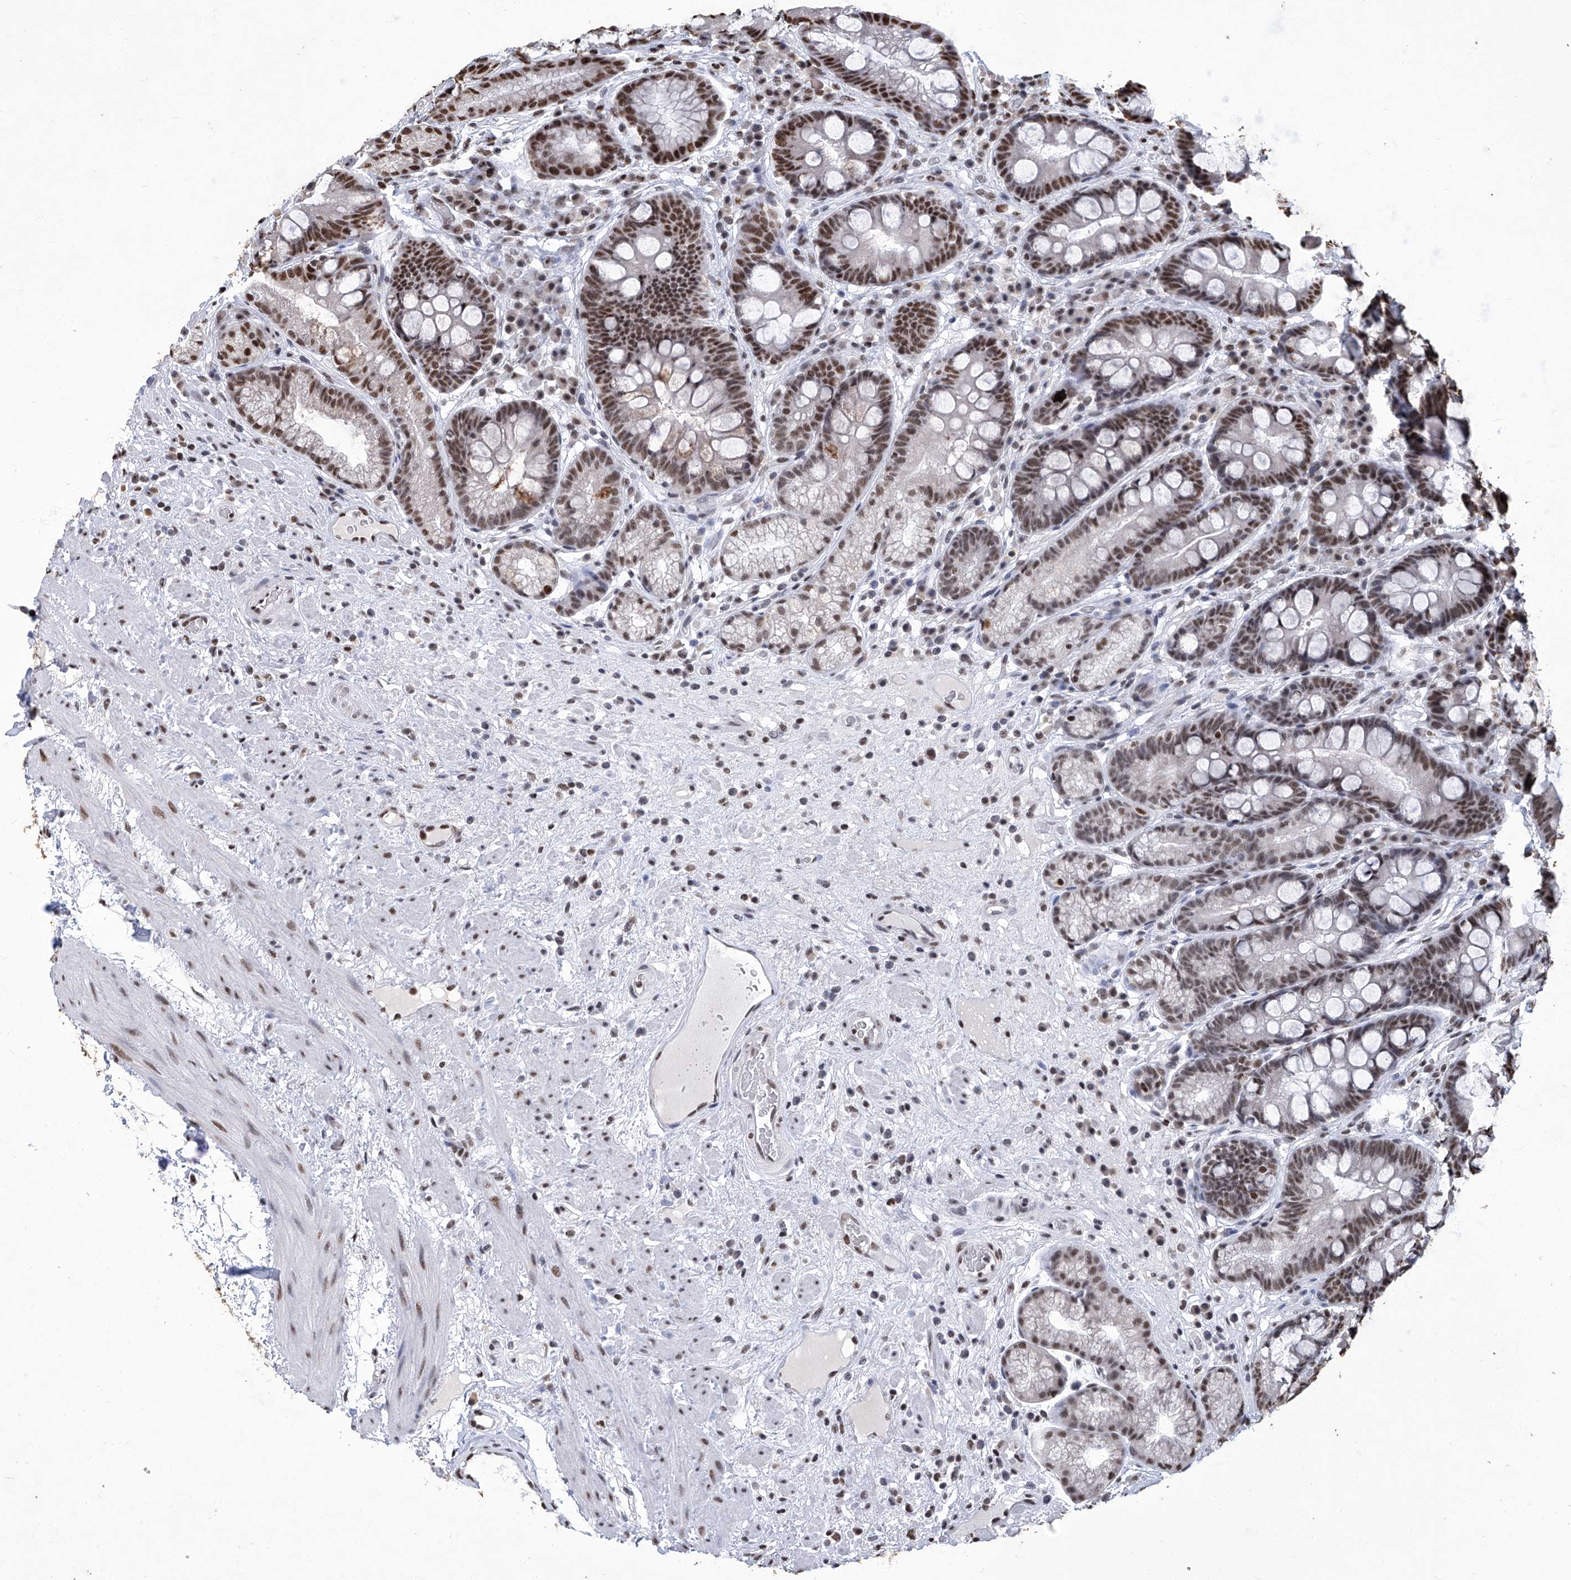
{"staining": {"intensity": "moderate", "quantity": ">75%", "location": "nuclear"}, "tissue": "stomach", "cell_type": "Glandular cells", "image_type": "normal", "snomed": [{"axis": "morphology", "description": "Normal tissue, NOS"}, {"axis": "topography", "description": "Stomach"}], "caption": "Stomach was stained to show a protein in brown. There is medium levels of moderate nuclear positivity in about >75% of glandular cells.", "gene": "HBP1", "patient": {"sex": "male", "age": 57}}